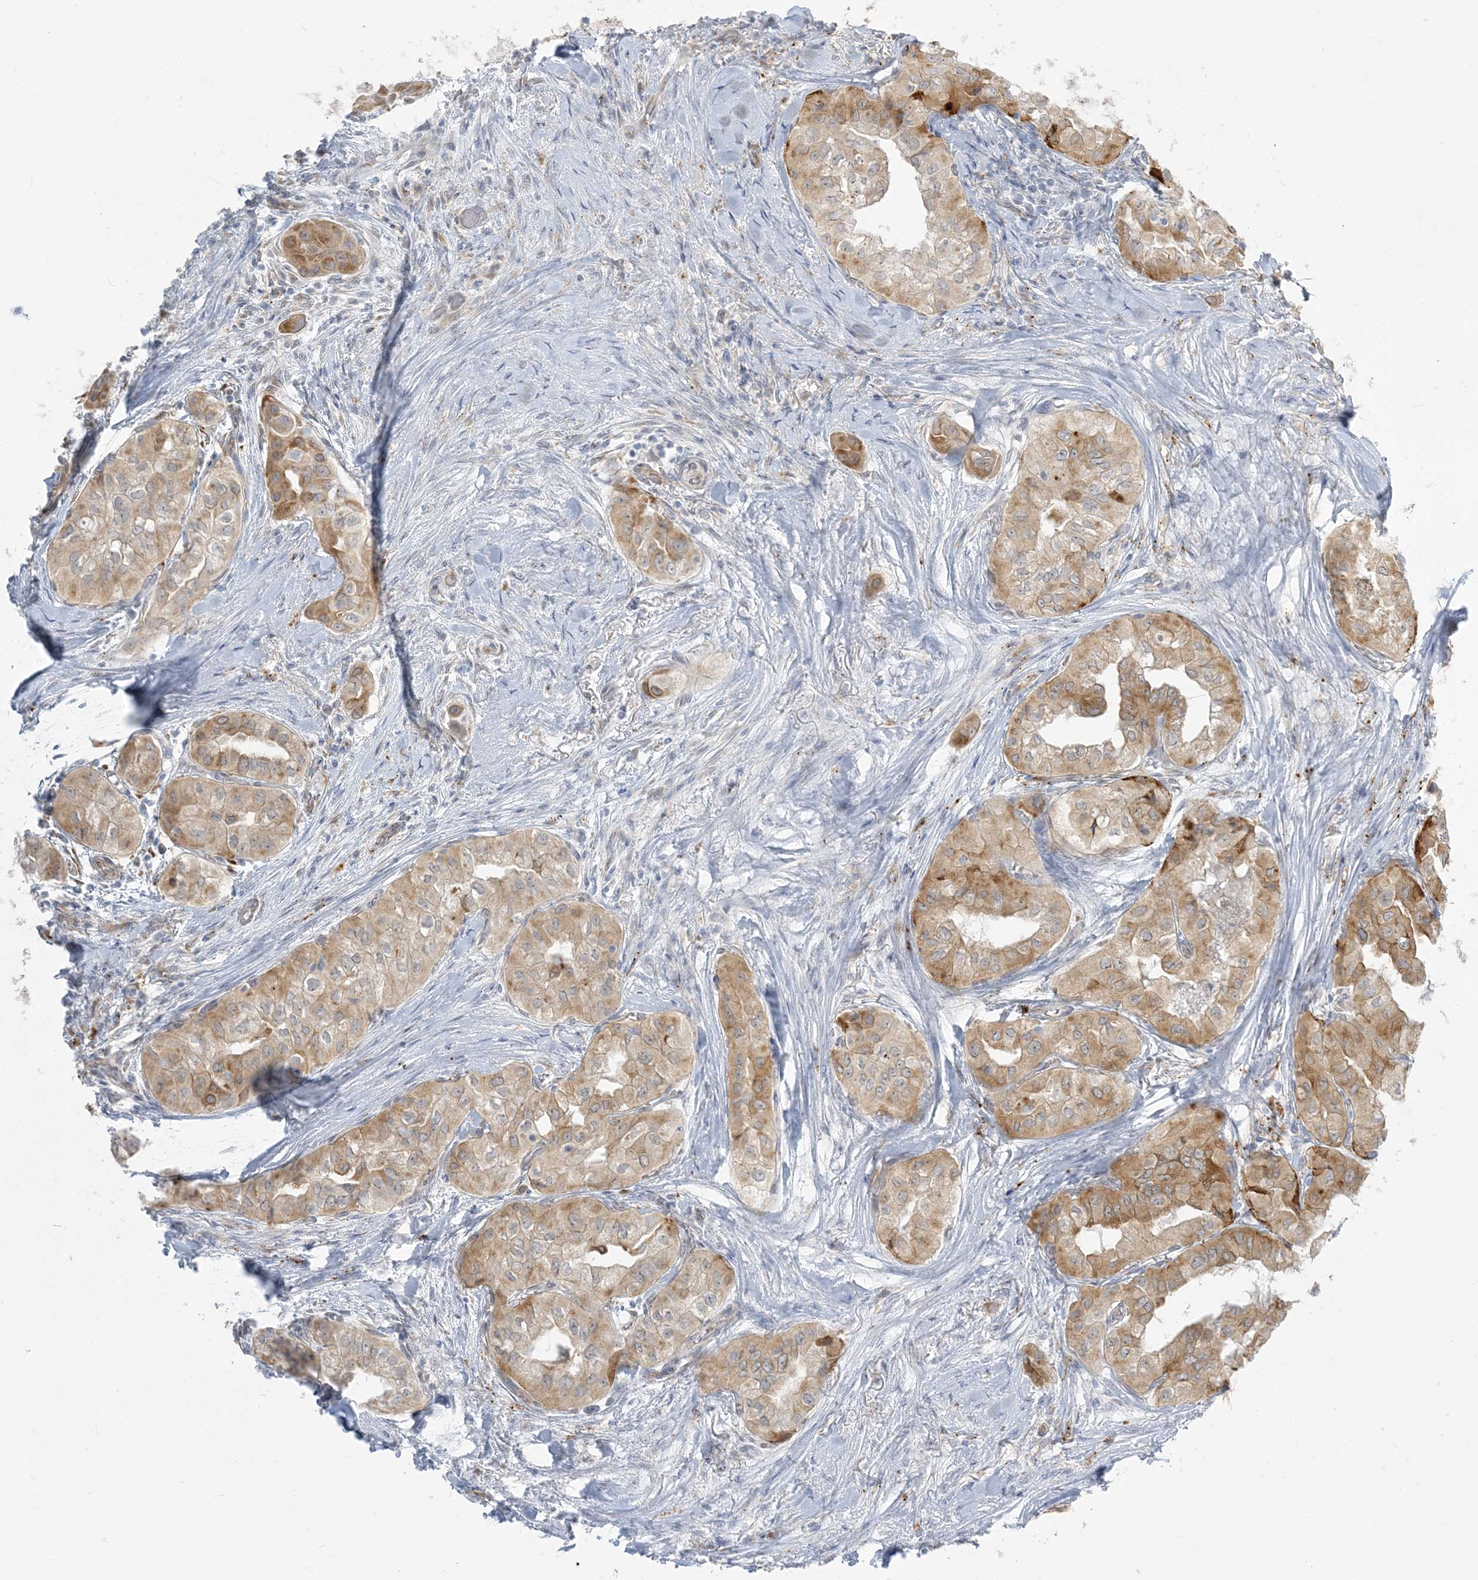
{"staining": {"intensity": "moderate", "quantity": ">75%", "location": "cytoplasmic/membranous"}, "tissue": "thyroid cancer", "cell_type": "Tumor cells", "image_type": "cancer", "snomed": [{"axis": "morphology", "description": "Papillary adenocarcinoma, NOS"}, {"axis": "topography", "description": "Thyroid gland"}], "caption": "A micrograph showing moderate cytoplasmic/membranous positivity in approximately >75% of tumor cells in papillary adenocarcinoma (thyroid), as visualized by brown immunohistochemical staining.", "gene": "ZC3H6", "patient": {"sex": "female", "age": 59}}